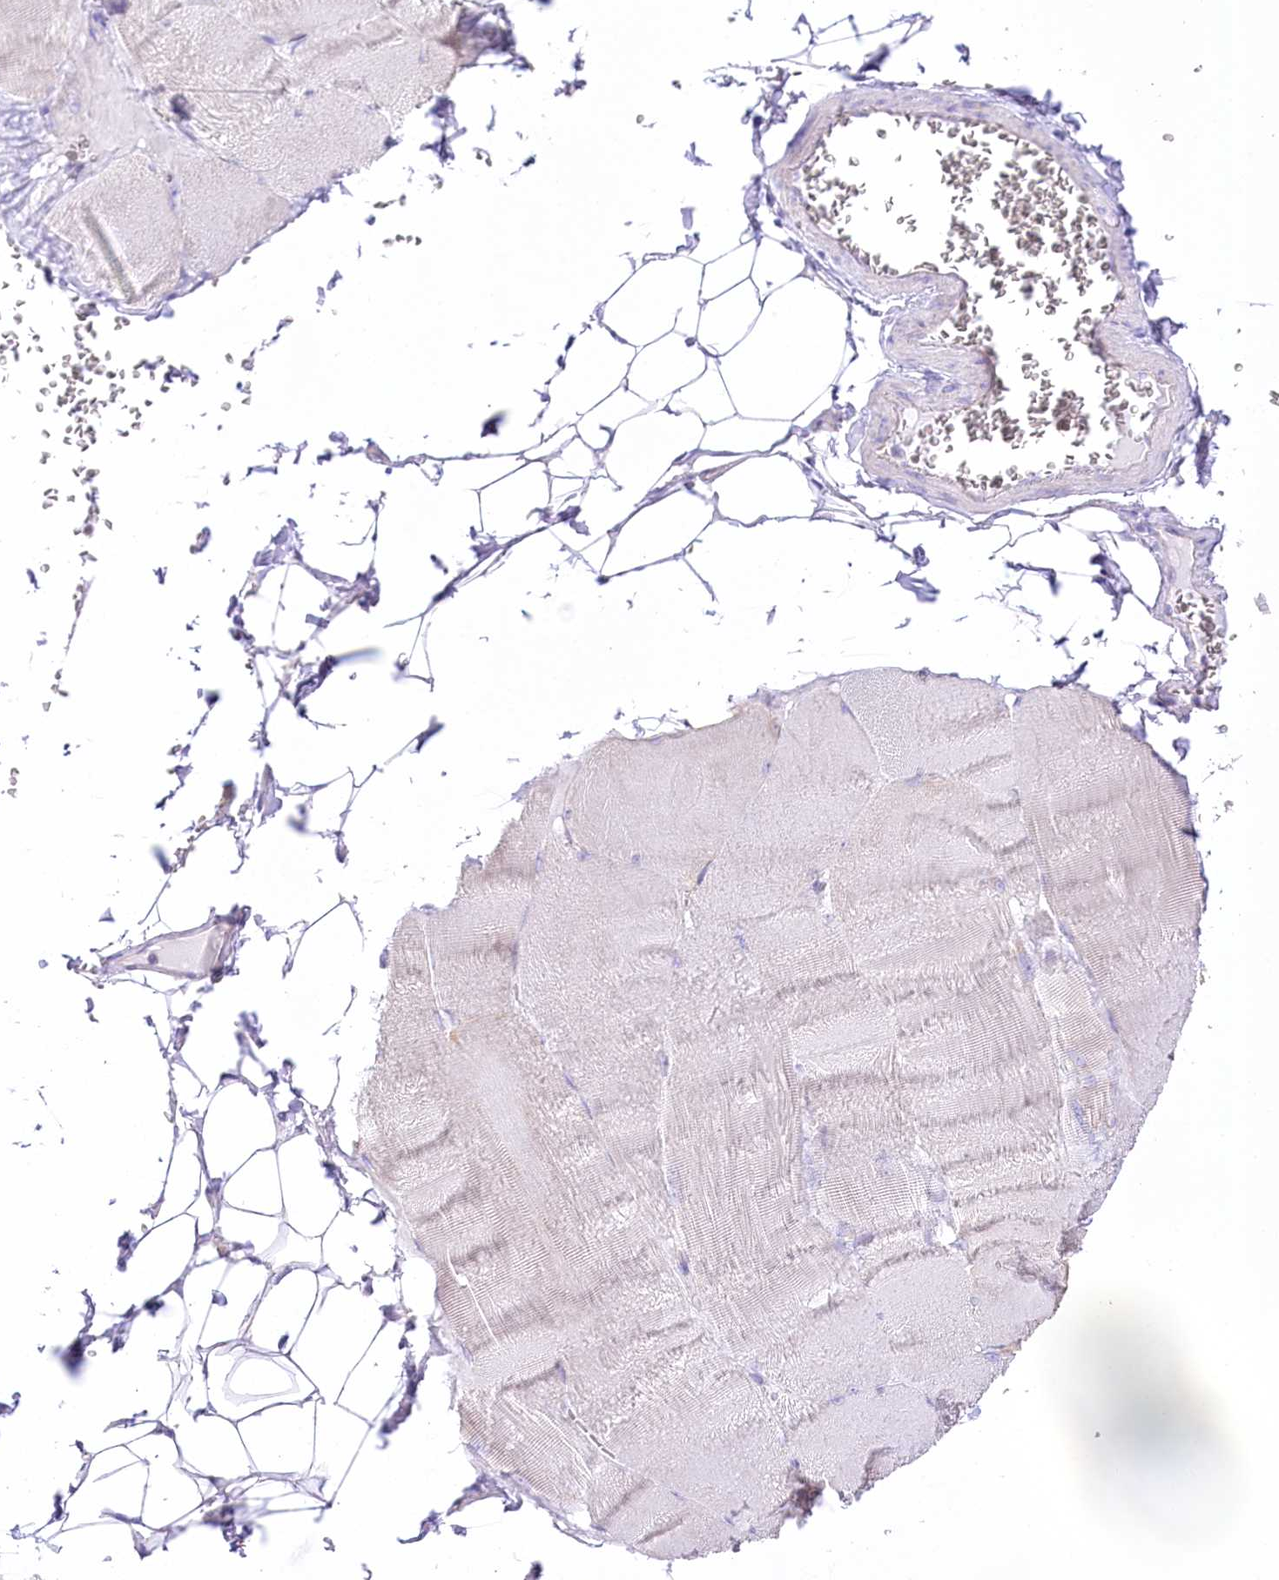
{"staining": {"intensity": "negative", "quantity": "none", "location": "none"}, "tissue": "skeletal muscle", "cell_type": "Myocytes", "image_type": "normal", "snomed": [{"axis": "morphology", "description": "Normal tissue, NOS"}, {"axis": "morphology", "description": "Basal cell carcinoma"}, {"axis": "topography", "description": "Skeletal muscle"}], "caption": "This is a image of immunohistochemistry (IHC) staining of unremarkable skeletal muscle, which shows no staining in myocytes. (Immunohistochemistry, brightfield microscopy, high magnification).", "gene": "FAM216A", "patient": {"sex": "female", "age": 64}}